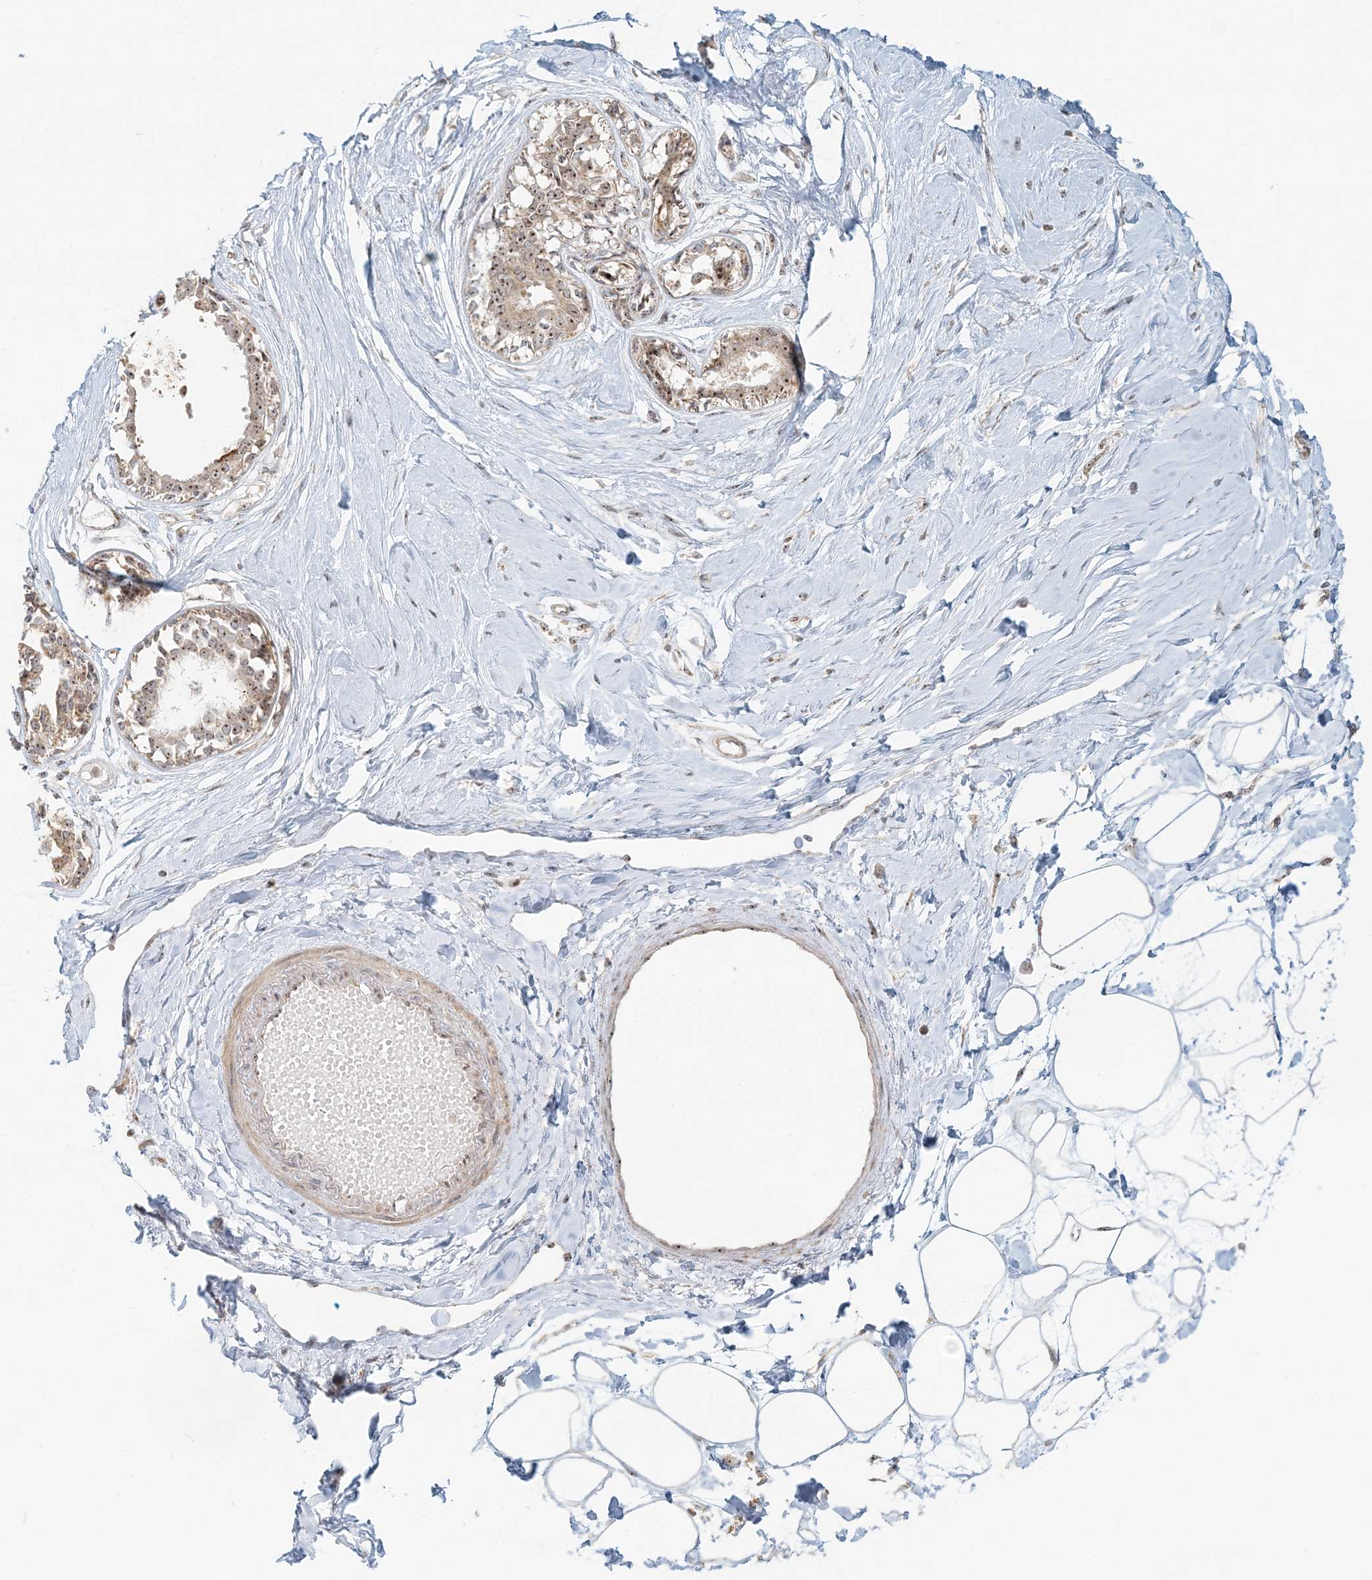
{"staining": {"intensity": "weak", "quantity": "25%-75%", "location": "cytoplasmic/membranous"}, "tissue": "breast", "cell_type": "Adipocytes", "image_type": "normal", "snomed": [{"axis": "morphology", "description": "Normal tissue, NOS"}, {"axis": "topography", "description": "Breast"}], "caption": "The immunohistochemical stain shows weak cytoplasmic/membranous positivity in adipocytes of normal breast.", "gene": "UBE2F", "patient": {"sex": "female", "age": 45}}